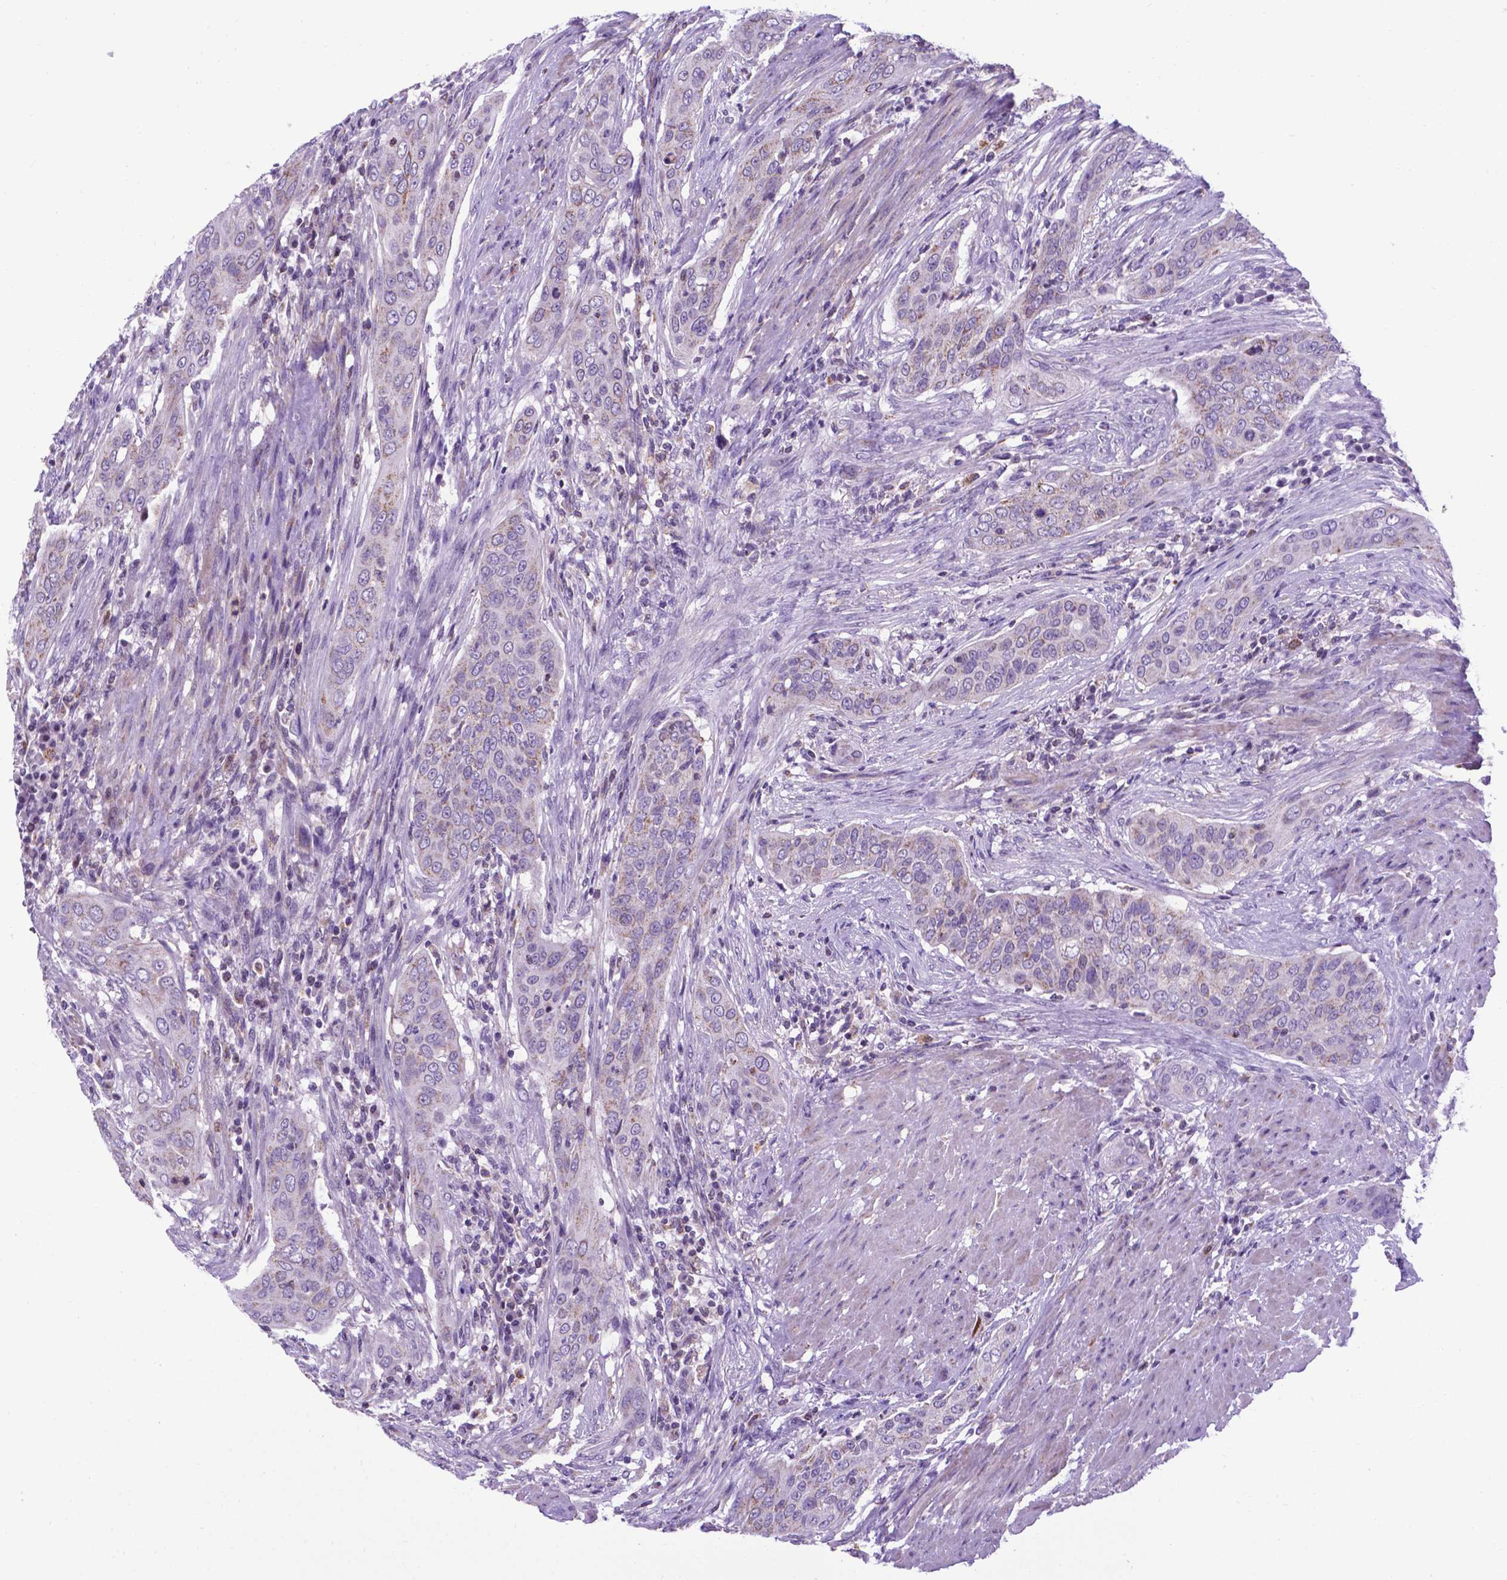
{"staining": {"intensity": "weak", "quantity": "25%-75%", "location": "cytoplasmic/membranous"}, "tissue": "urothelial cancer", "cell_type": "Tumor cells", "image_type": "cancer", "snomed": [{"axis": "morphology", "description": "Urothelial carcinoma, High grade"}, {"axis": "topography", "description": "Urinary bladder"}], "caption": "Urothelial cancer stained for a protein (brown) shows weak cytoplasmic/membranous positive staining in approximately 25%-75% of tumor cells.", "gene": "POU3F3", "patient": {"sex": "male", "age": 82}}